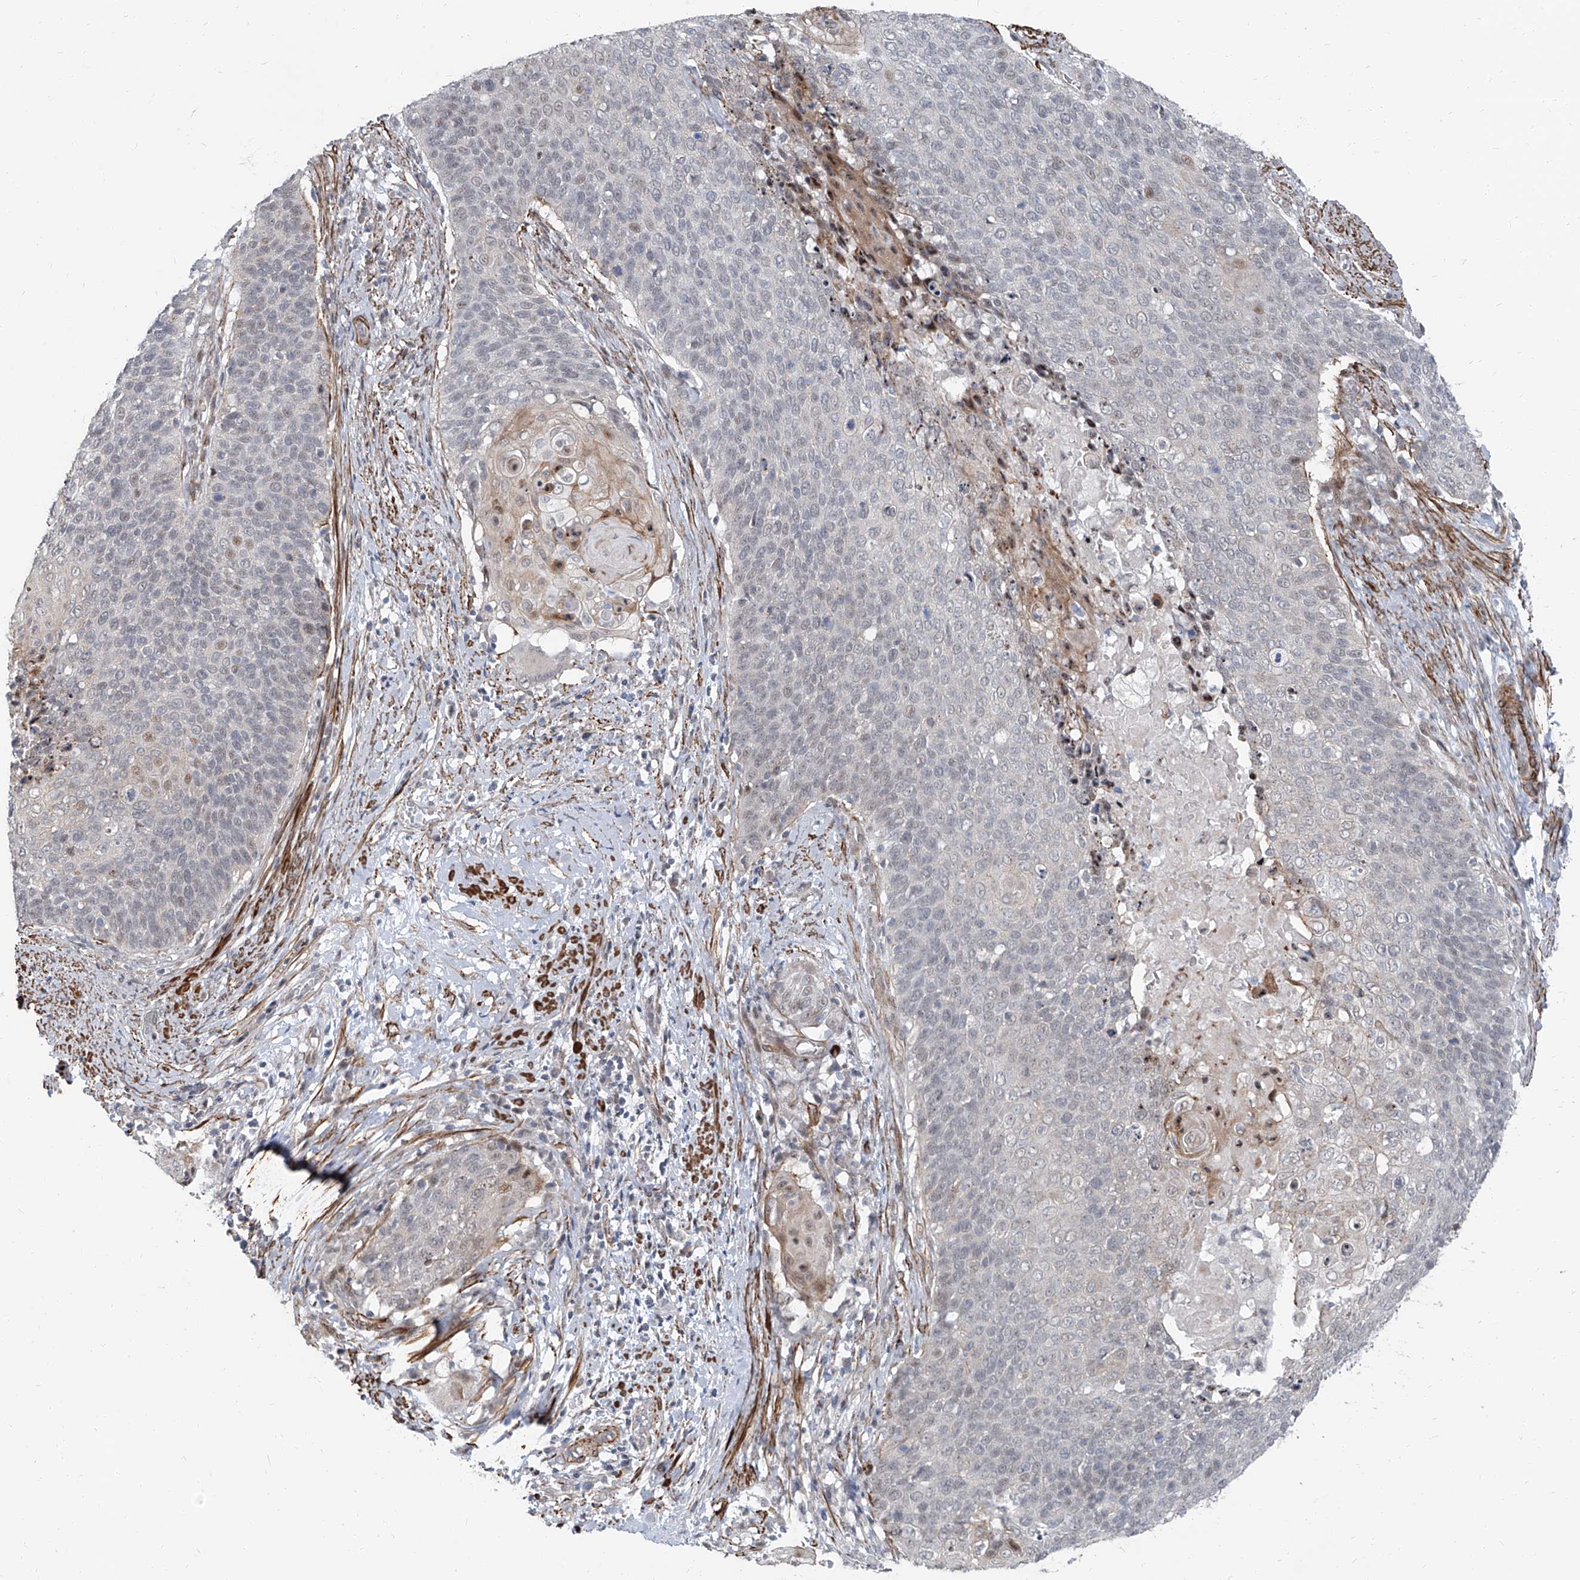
{"staining": {"intensity": "weak", "quantity": "<25%", "location": "nuclear"}, "tissue": "cervical cancer", "cell_type": "Tumor cells", "image_type": "cancer", "snomed": [{"axis": "morphology", "description": "Squamous cell carcinoma, NOS"}, {"axis": "topography", "description": "Cervix"}], "caption": "A photomicrograph of cervical squamous cell carcinoma stained for a protein displays no brown staining in tumor cells. (DAB immunohistochemistry (IHC), high magnification).", "gene": "TXLNB", "patient": {"sex": "female", "age": 39}}